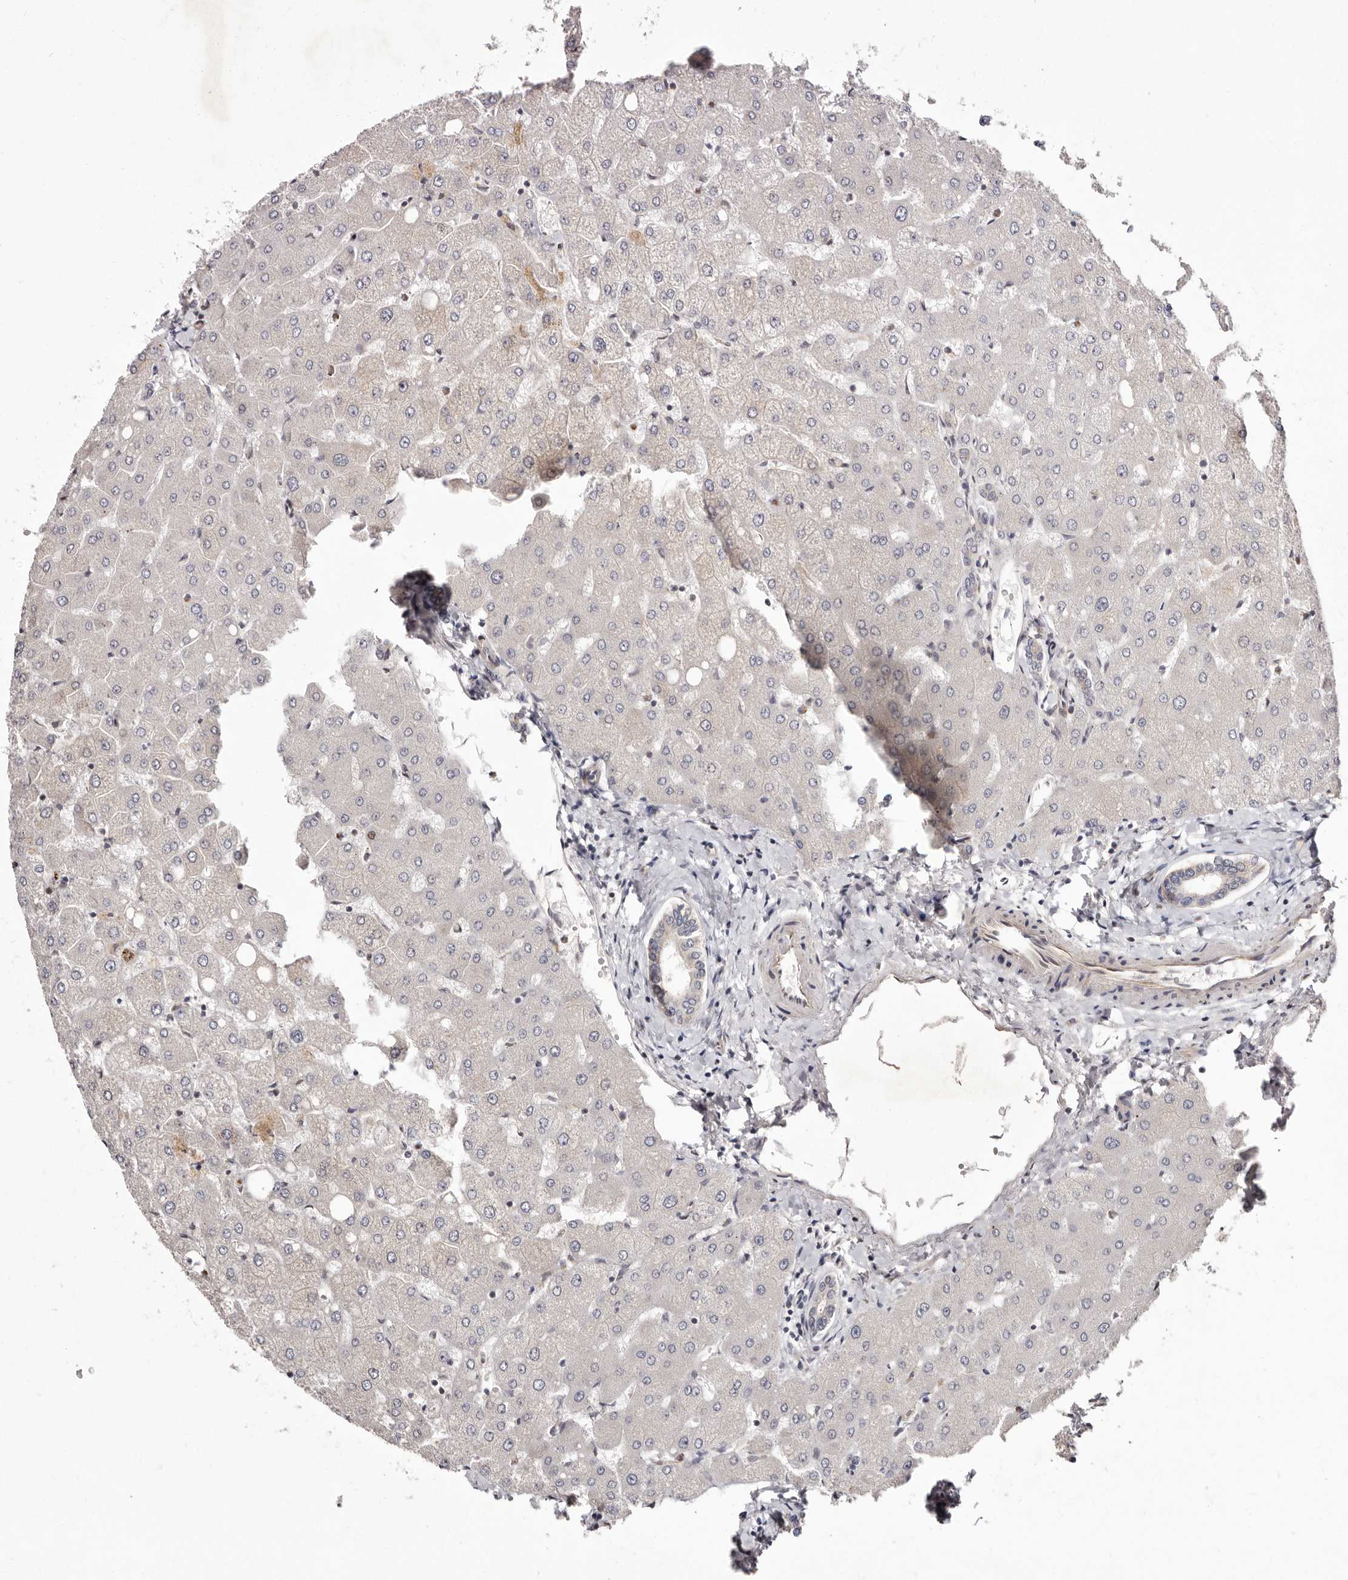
{"staining": {"intensity": "negative", "quantity": "none", "location": "none"}, "tissue": "liver", "cell_type": "Cholangiocytes", "image_type": "normal", "snomed": [{"axis": "morphology", "description": "Normal tissue, NOS"}, {"axis": "topography", "description": "Liver"}], "caption": "A histopathology image of liver stained for a protein demonstrates no brown staining in cholangiocytes. (Immunohistochemistry, brightfield microscopy, high magnification).", "gene": "GLRX3", "patient": {"sex": "female", "age": 54}}